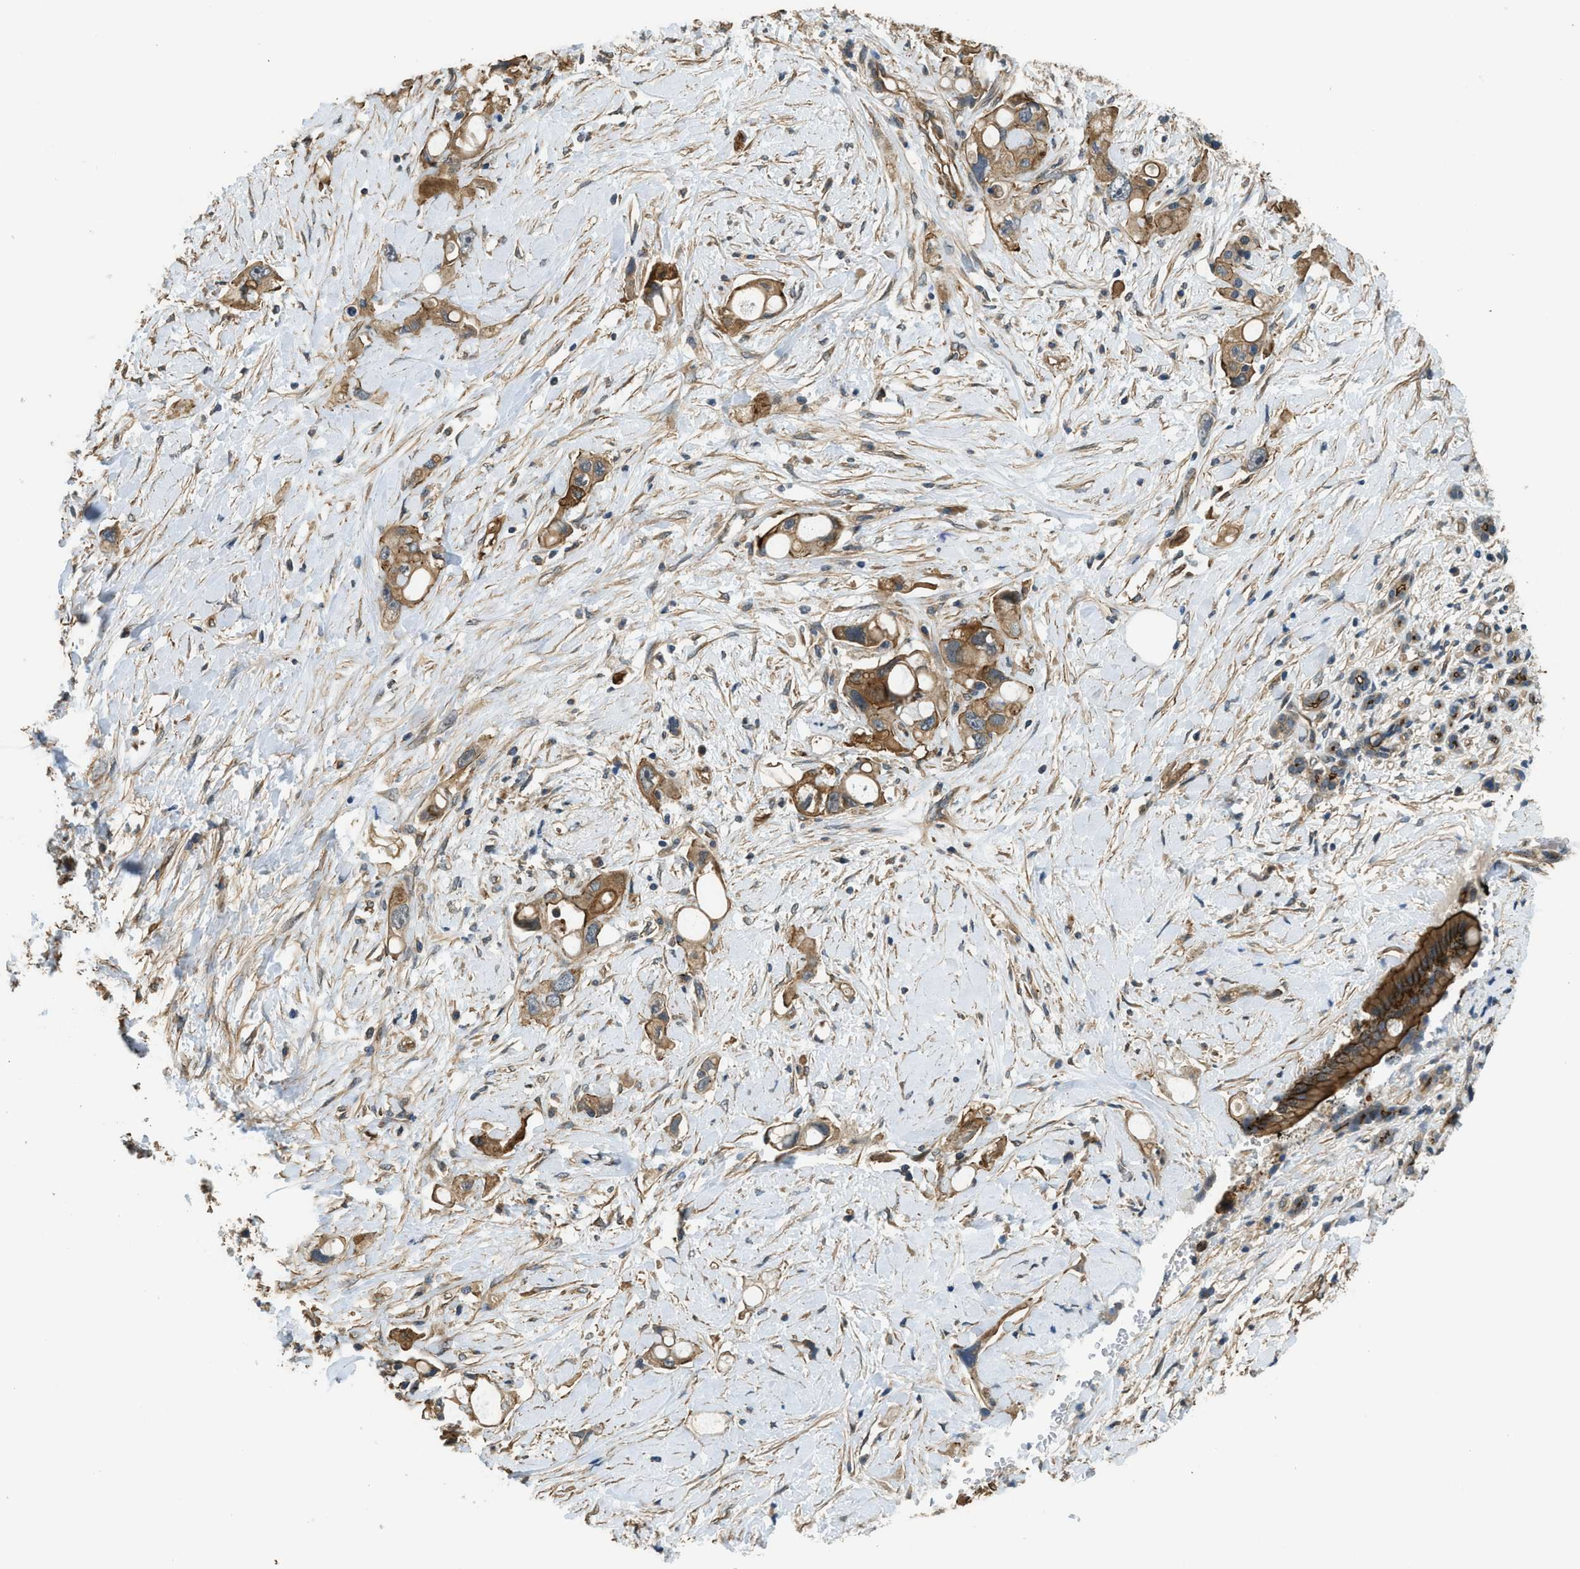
{"staining": {"intensity": "moderate", "quantity": ">75%", "location": "cytoplasmic/membranous"}, "tissue": "pancreatic cancer", "cell_type": "Tumor cells", "image_type": "cancer", "snomed": [{"axis": "morphology", "description": "Adenocarcinoma, NOS"}, {"axis": "topography", "description": "Pancreas"}], "caption": "Approximately >75% of tumor cells in pancreatic cancer (adenocarcinoma) display moderate cytoplasmic/membranous protein expression as visualized by brown immunohistochemical staining.", "gene": "CGN", "patient": {"sex": "female", "age": 56}}